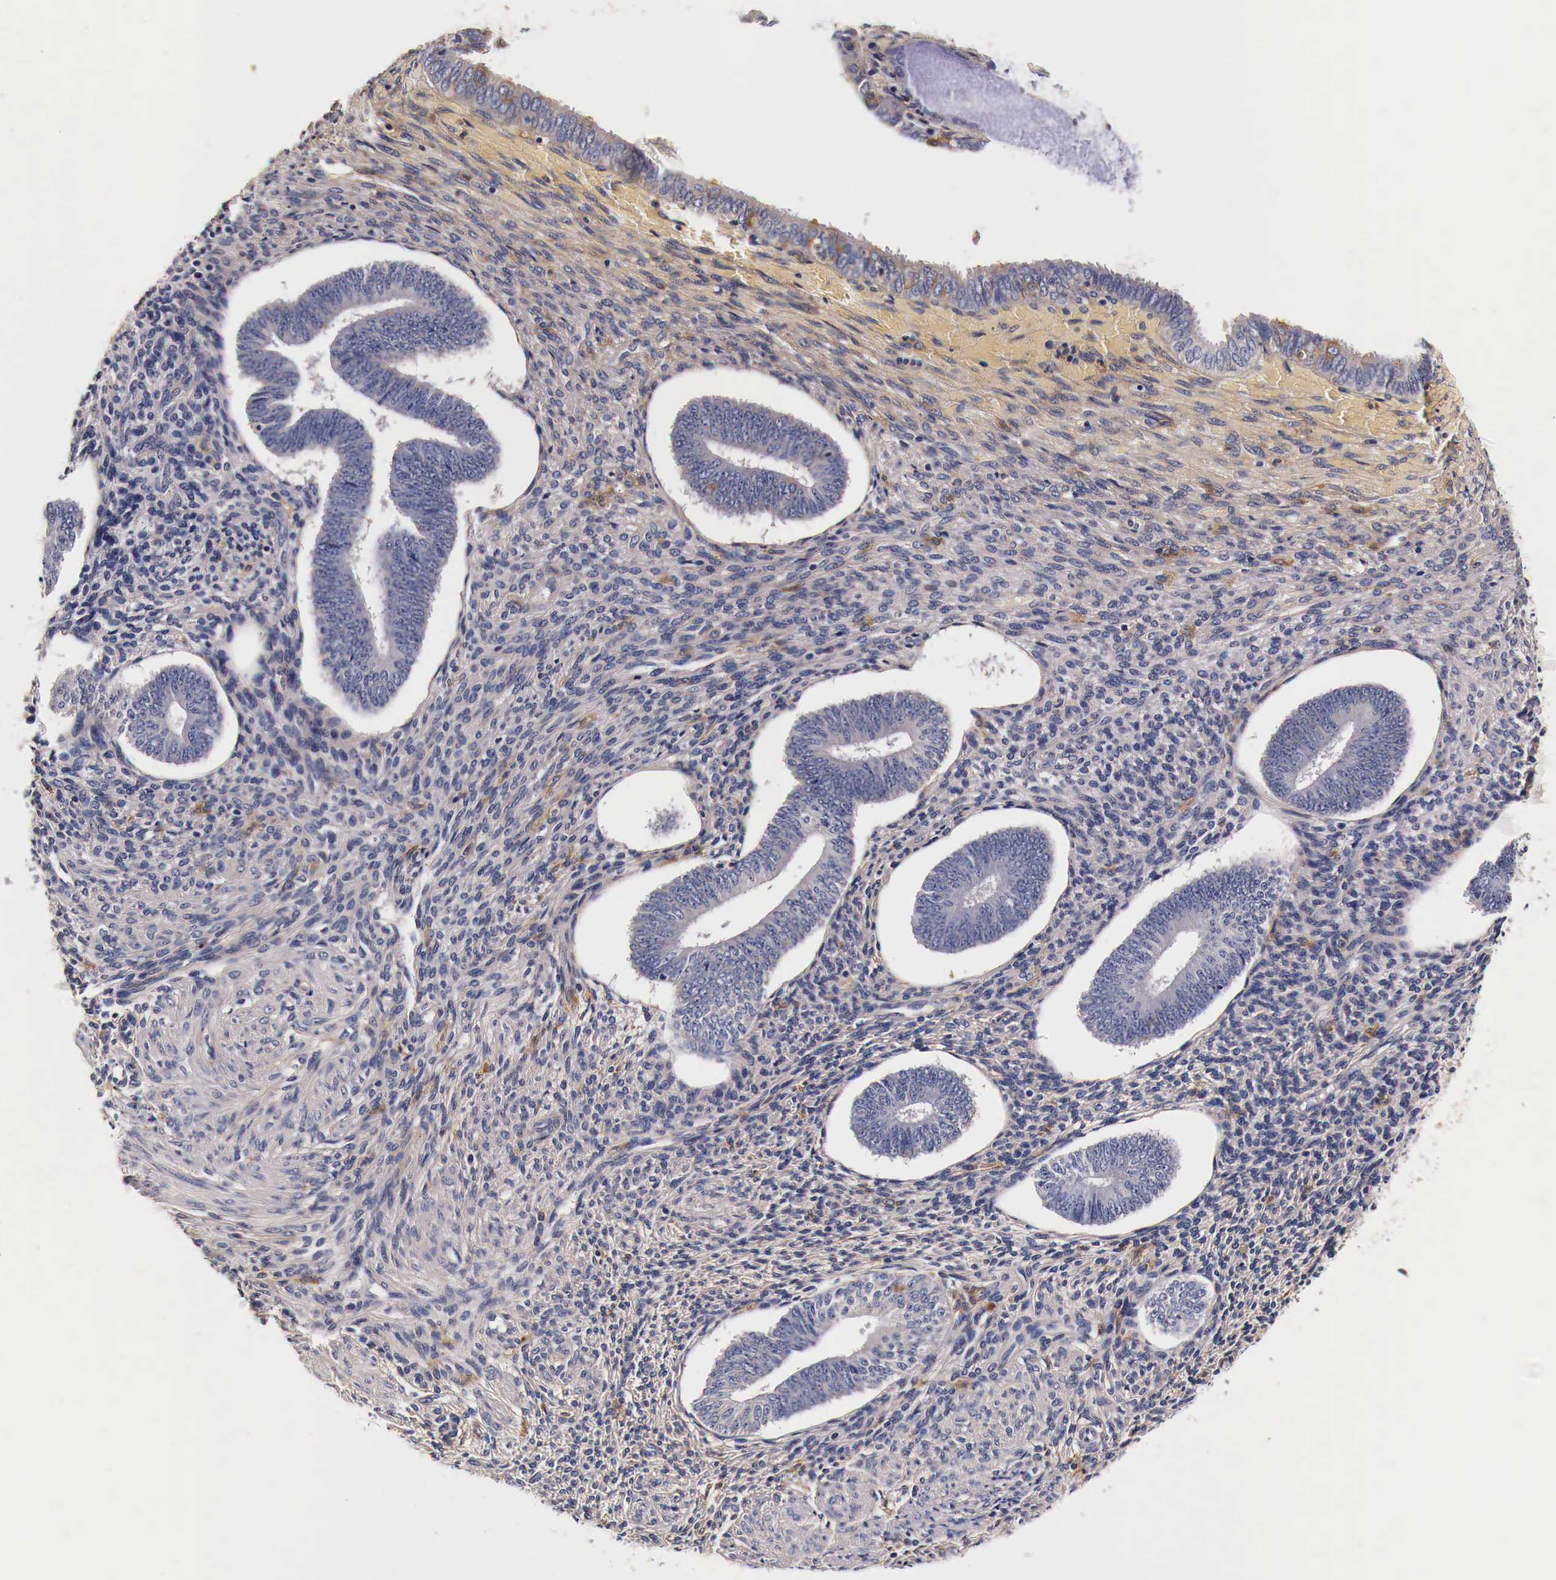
{"staining": {"intensity": "weak", "quantity": "25%-75%", "location": "cytoplasmic/membranous"}, "tissue": "endometrium", "cell_type": "Cells in endometrial stroma", "image_type": "normal", "snomed": [{"axis": "morphology", "description": "Normal tissue, NOS"}, {"axis": "topography", "description": "Endometrium"}], "caption": "Cells in endometrial stroma demonstrate low levels of weak cytoplasmic/membranous positivity in about 25%-75% of cells in benign endometrium. (DAB (3,3'-diaminobenzidine) IHC with brightfield microscopy, high magnification).", "gene": "RP2", "patient": {"sex": "female", "age": 82}}